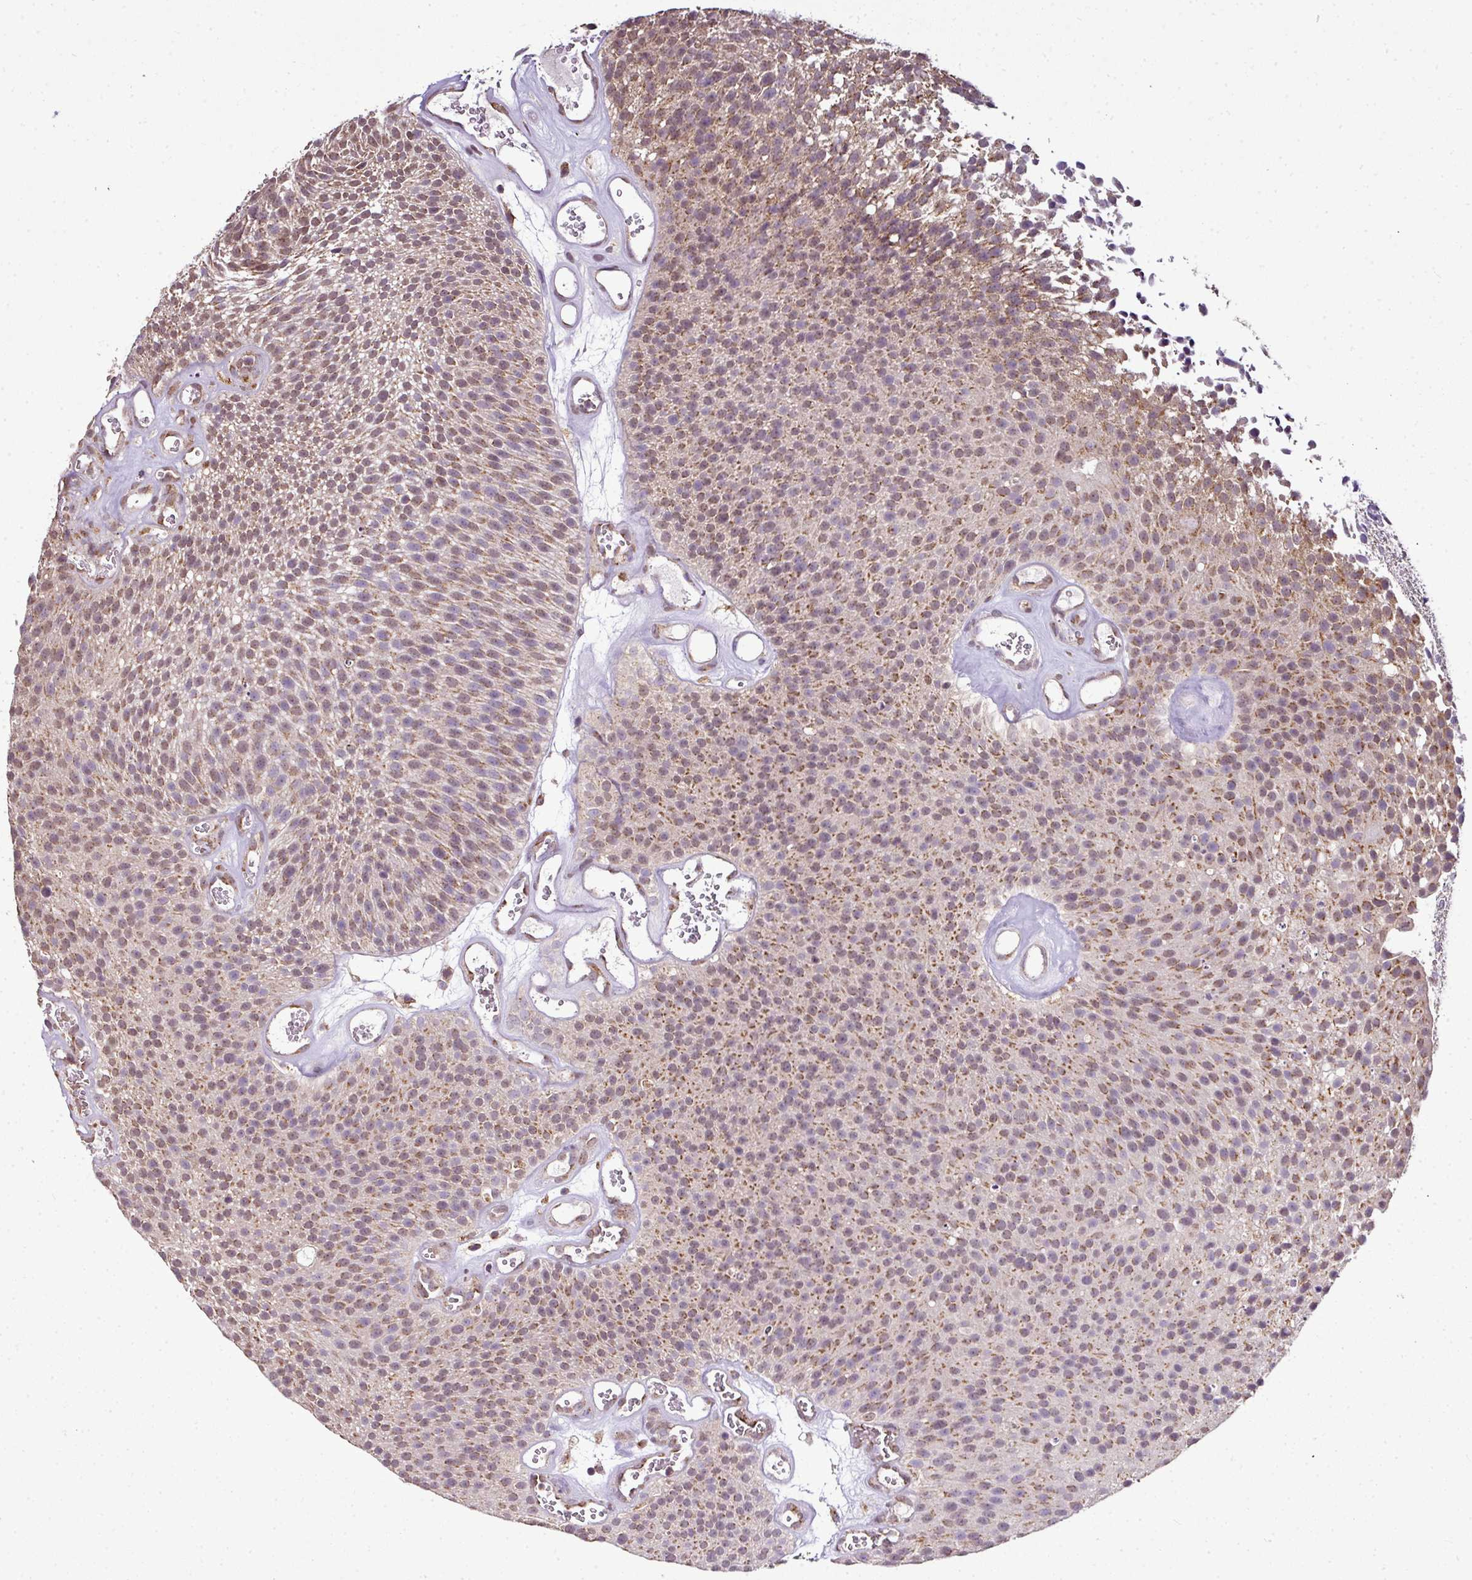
{"staining": {"intensity": "moderate", "quantity": ">75%", "location": "cytoplasmic/membranous,nuclear"}, "tissue": "urothelial cancer", "cell_type": "Tumor cells", "image_type": "cancer", "snomed": [{"axis": "morphology", "description": "Urothelial carcinoma, Low grade"}, {"axis": "topography", "description": "Urinary bladder"}], "caption": "High-power microscopy captured an immunohistochemistry image of urothelial carcinoma (low-grade), revealing moderate cytoplasmic/membranous and nuclear staining in about >75% of tumor cells.", "gene": "JPH2", "patient": {"sex": "female", "age": 79}}